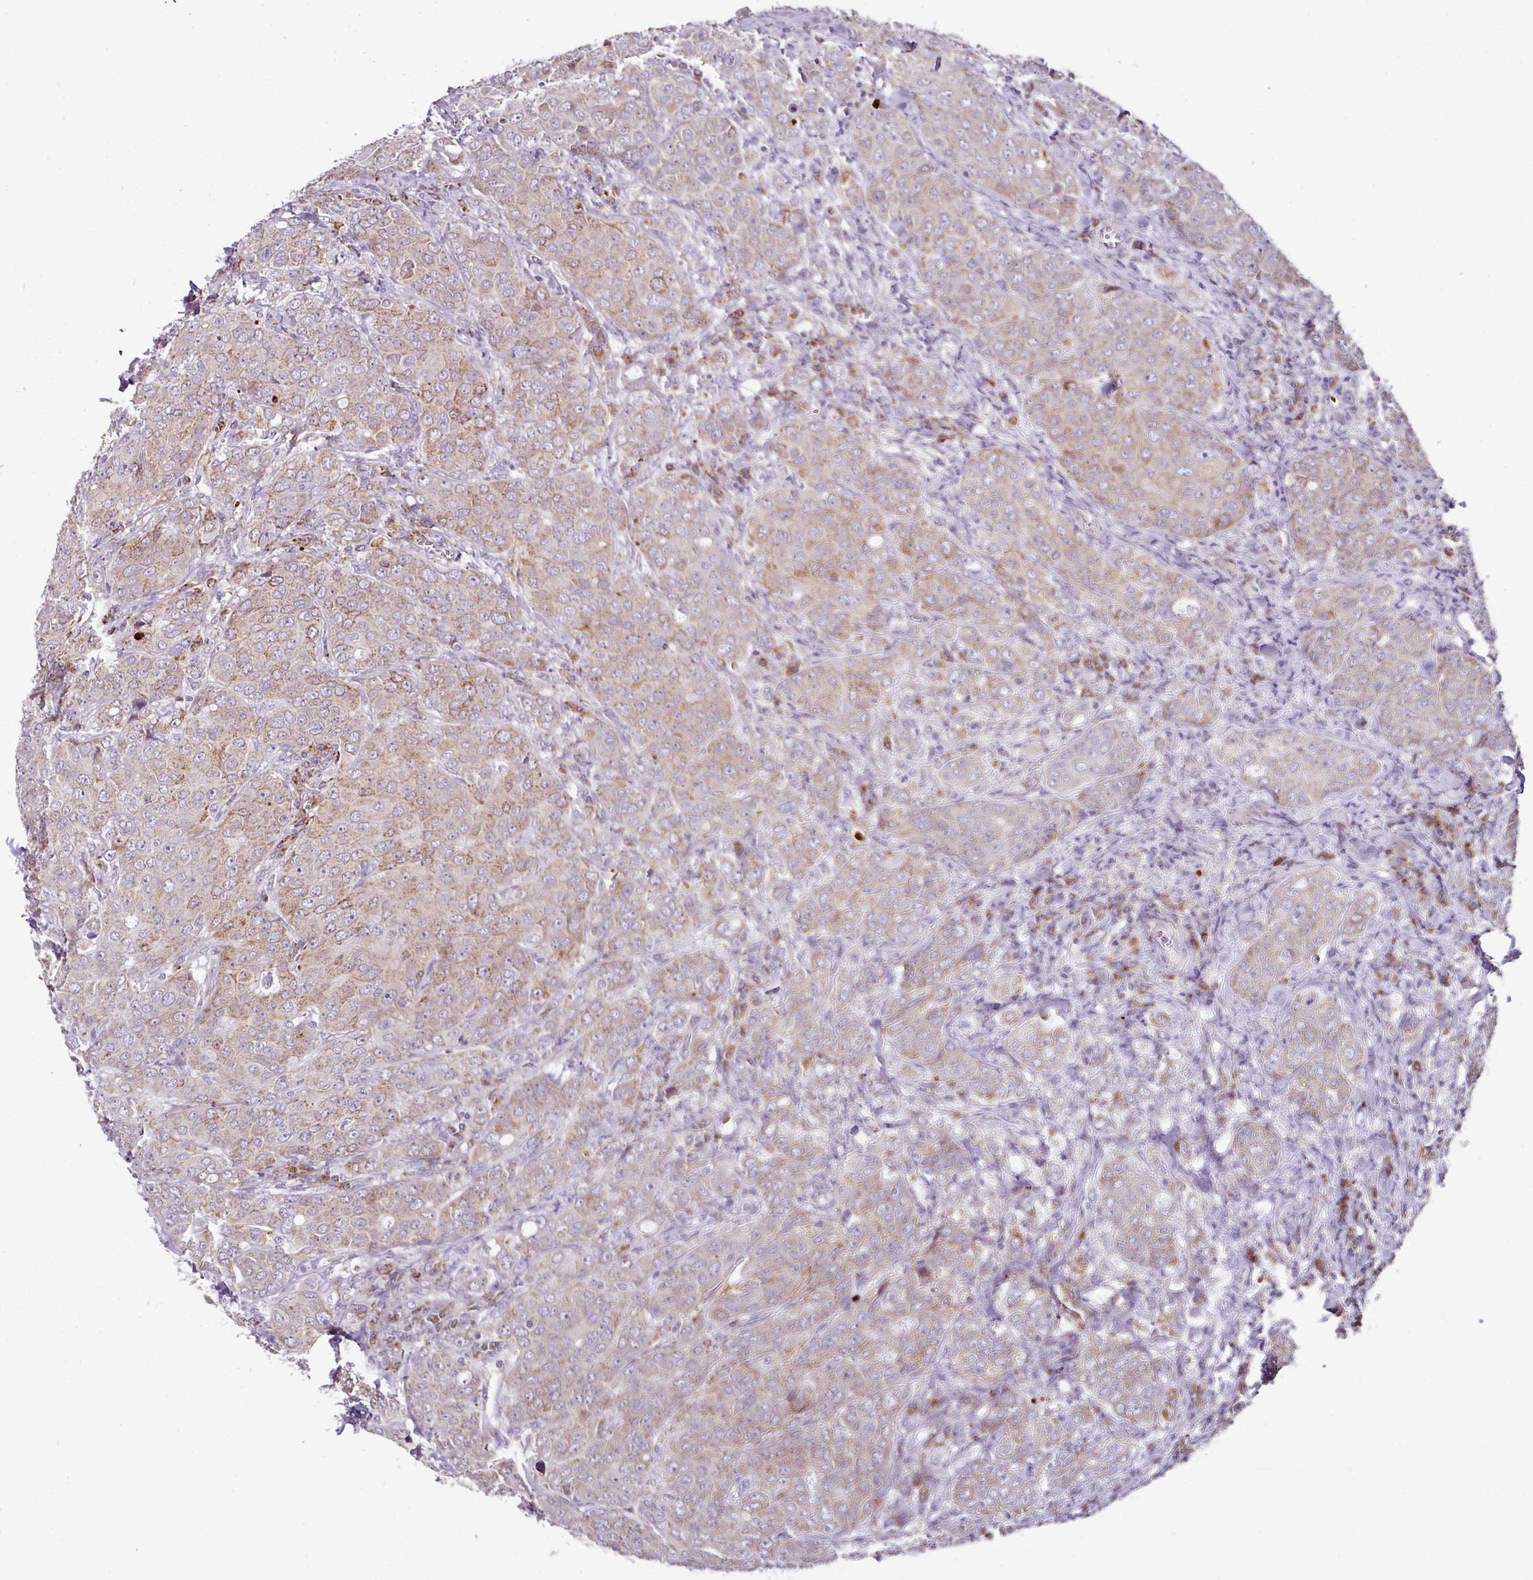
{"staining": {"intensity": "weak", "quantity": ">75%", "location": "cytoplasmic/membranous"}, "tissue": "breast cancer", "cell_type": "Tumor cells", "image_type": "cancer", "snomed": [{"axis": "morphology", "description": "Duct carcinoma"}, {"axis": "topography", "description": "Breast"}], "caption": "Immunohistochemistry (IHC) of human breast cancer exhibits low levels of weak cytoplasmic/membranous staining in approximately >75% of tumor cells.", "gene": "DPAGT1", "patient": {"sex": "female", "age": 43}}